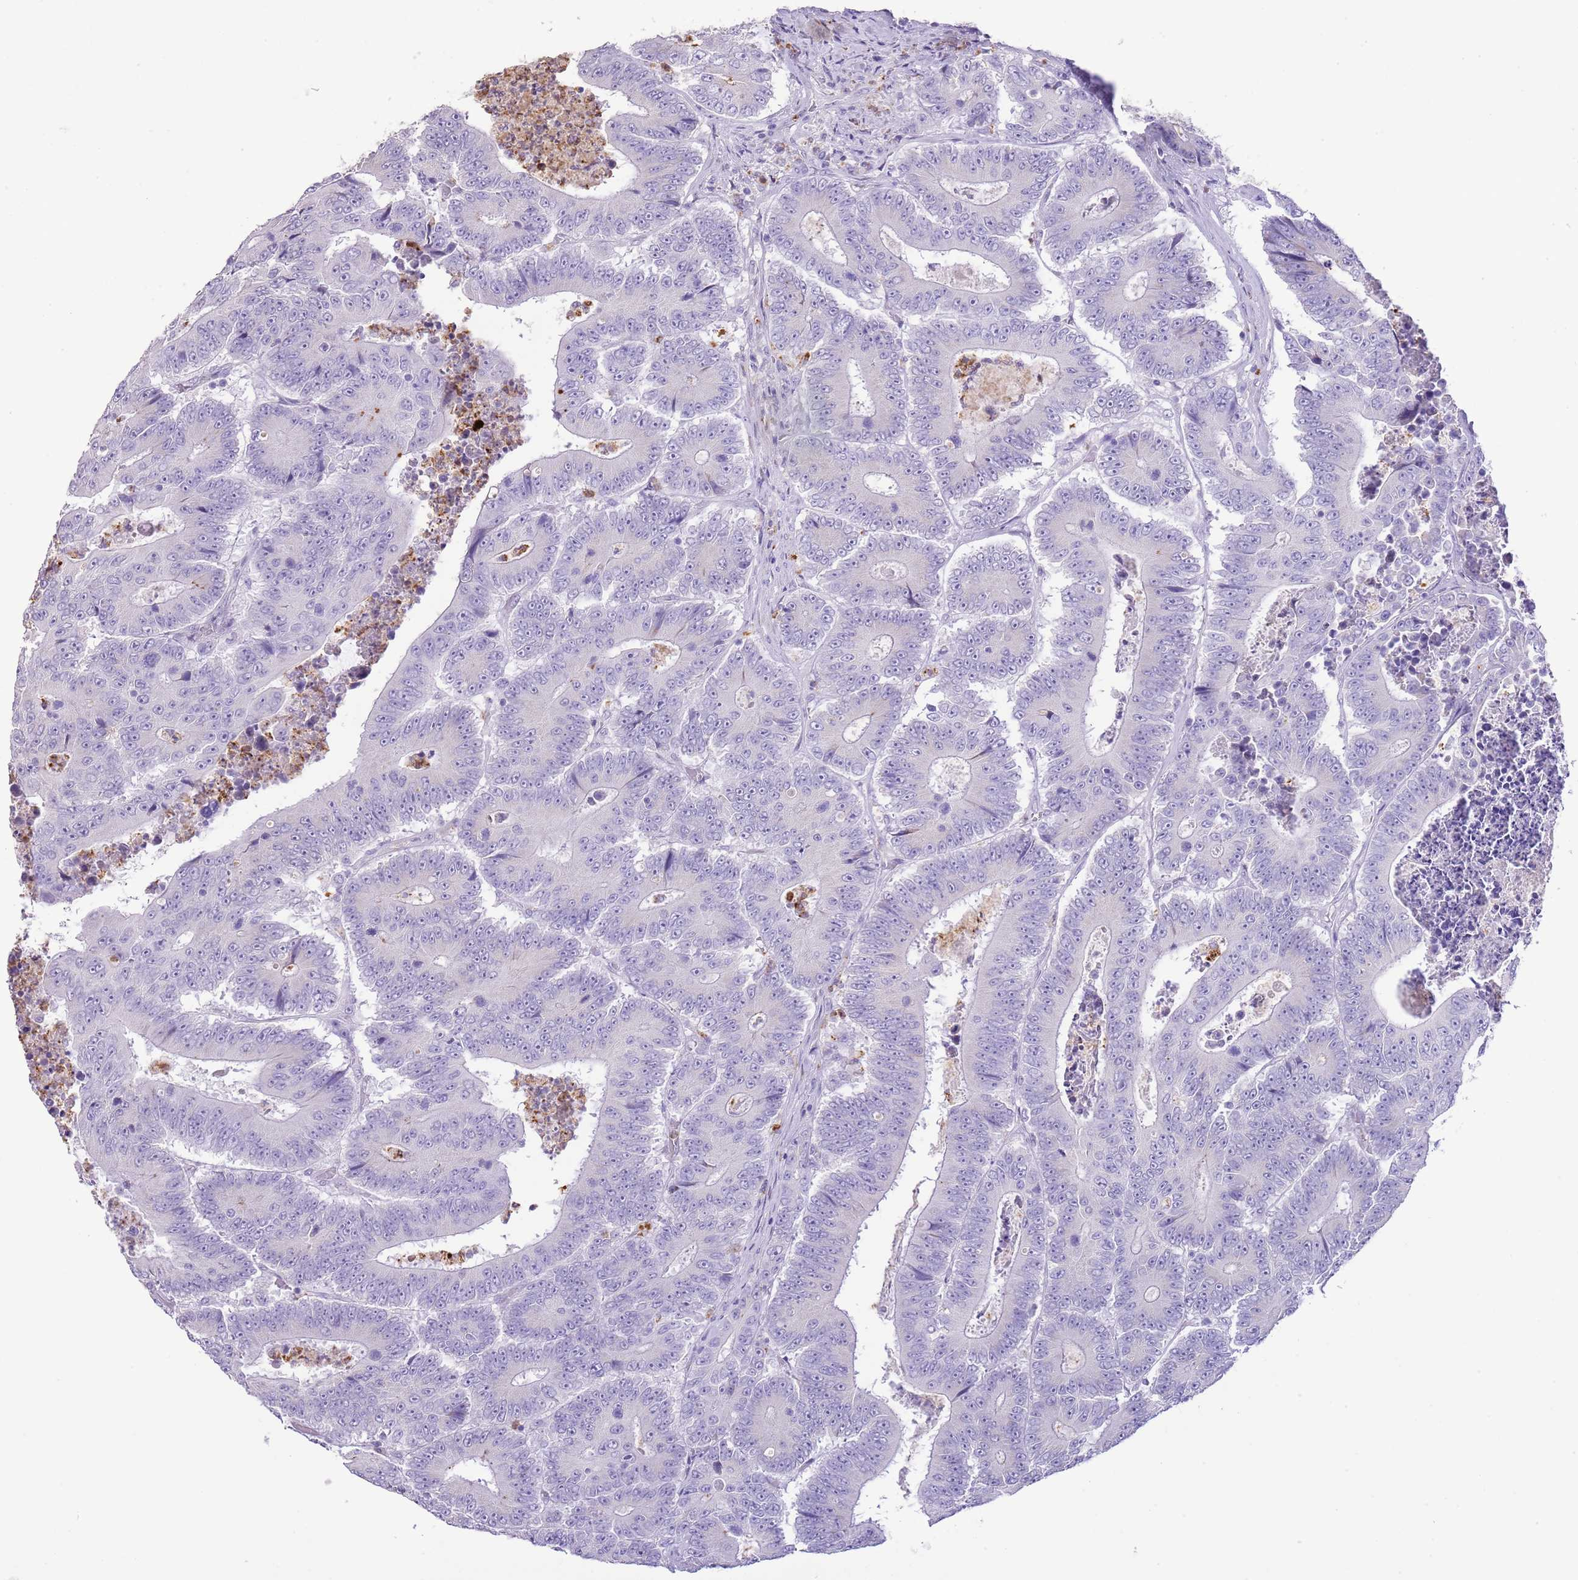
{"staining": {"intensity": "negative", "quantity": "none", "location": "none"}, "tissue": "colorectal cancer", "cell_type": "Tumor cells", "image_type": "cancer", "snomed": [{"axis": "morphology", "description": "Adenocarcinoma, NOS"}, {"axis": "topography", "description": "Colon"}], "caption": "Adenocarcinoma (colorectal) stained for a protein using immunohistochemistry exhibits no positivity tumor cells.", "gene": "OR2Z1", "patient": {"sex": "male", "age": 83}}